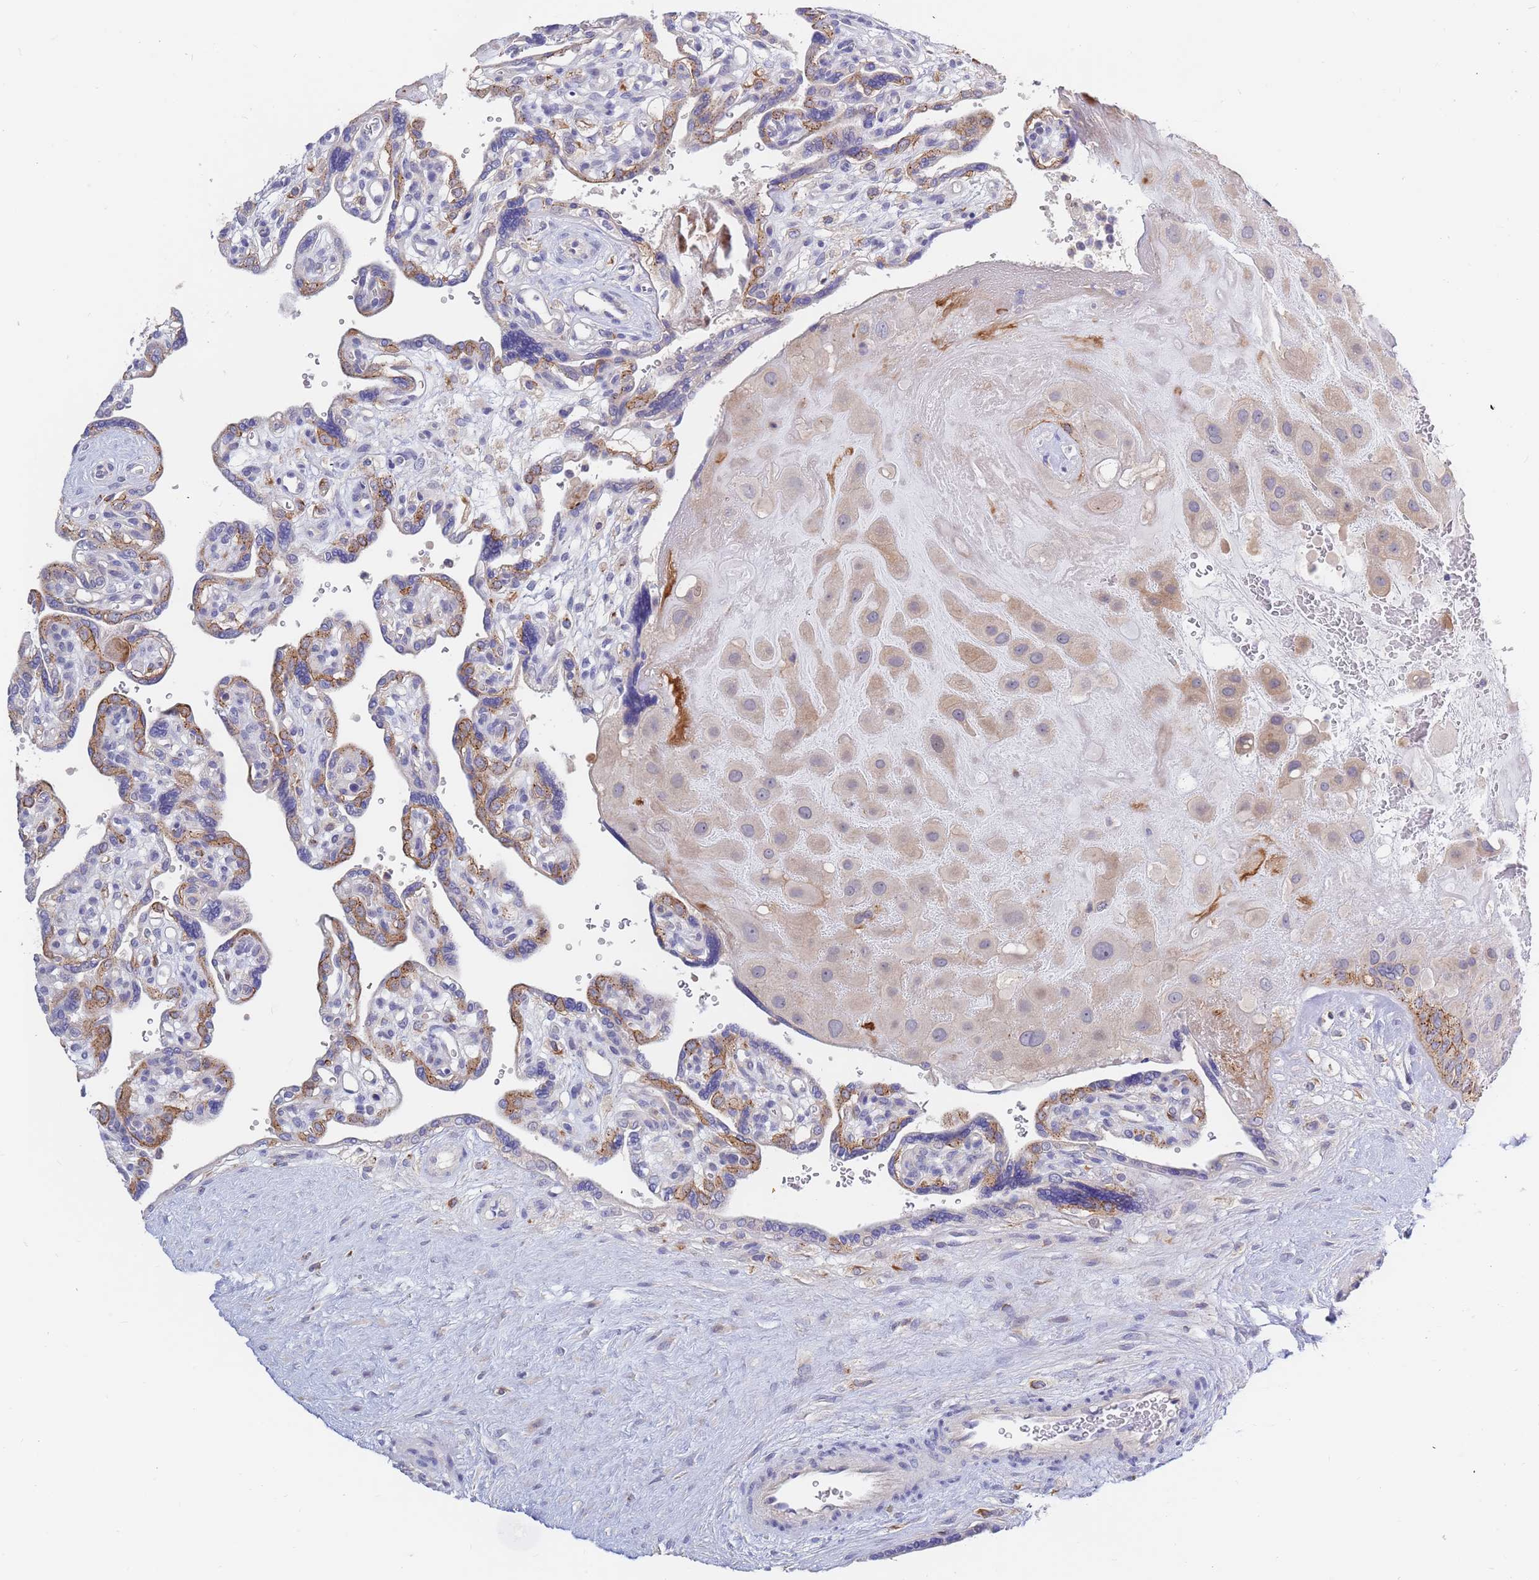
{"staining": {"intensity": "weak", "quantity": "25%-75%", "location": "cytoplasmic/membranous"}, "tissue": "placenta", "cell_type": "Decidual cells", "image_type": "normal", "snomed": [{"axis": "morphology", "description": "Normal tissue, NOS"}, {"axis": "topography", "description": "Placenta"}], "caption": "A low amount of weak cytoplasmic/membranous expression is appreciated in about 25%-75% of decidual cells in normal placenta.", "gene": "BORCS5", "patient": {"sex": "female", "age": 39}}